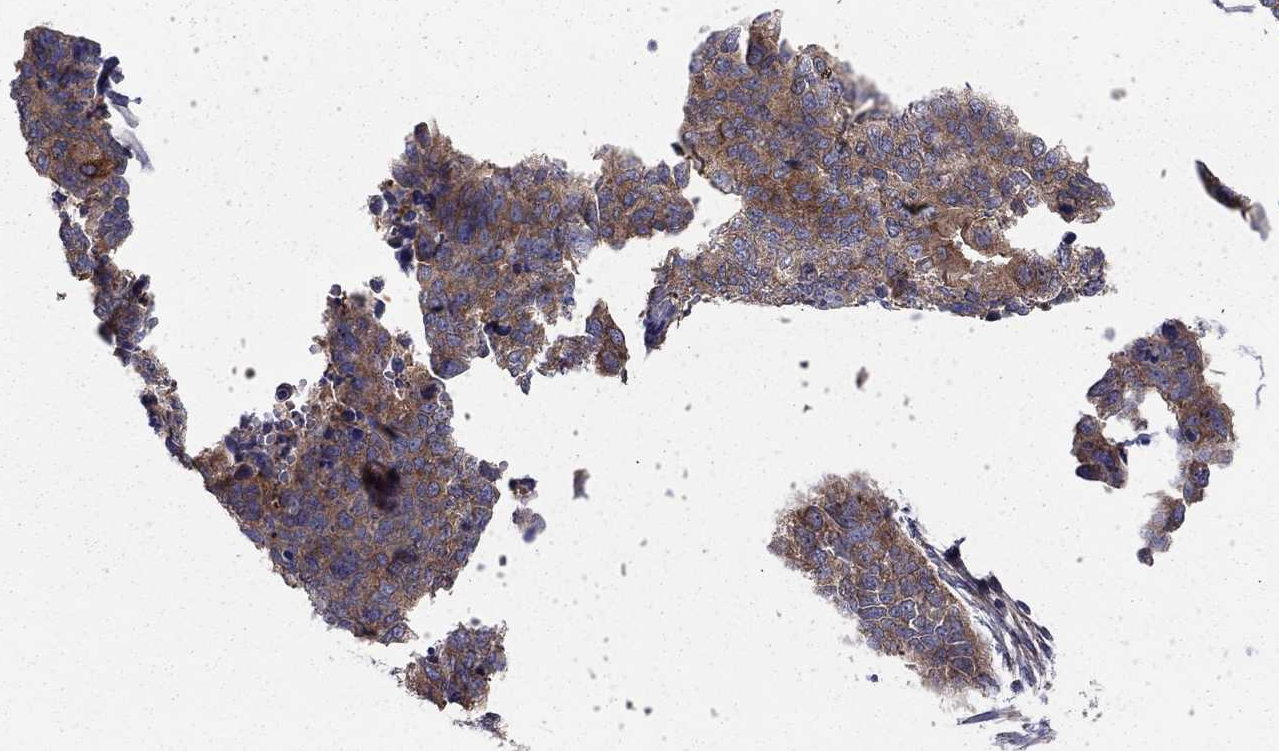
{"staining": {"intensity": "strong", "quantity": "25%-75%", "location": "cytoplasmic/membranous"}, "tissue": "cervical cancer", "cell_type": "Tumor cells", "image_type": "cancer", "snomed": [{"axis": "morphology", "description": "Squamous cell carcinoma, NOS"}, {"axis": "topography", "description": "Cervix"}], "caption": "Protein expression analysis of human cervical cancer (squamous cell carcinoma) reveals strong cytoplasmic/membranous expression in about 25%-75% of tumor cells.", "gene": "RNF123", "patient": {"sex": "female", "age": 63}}